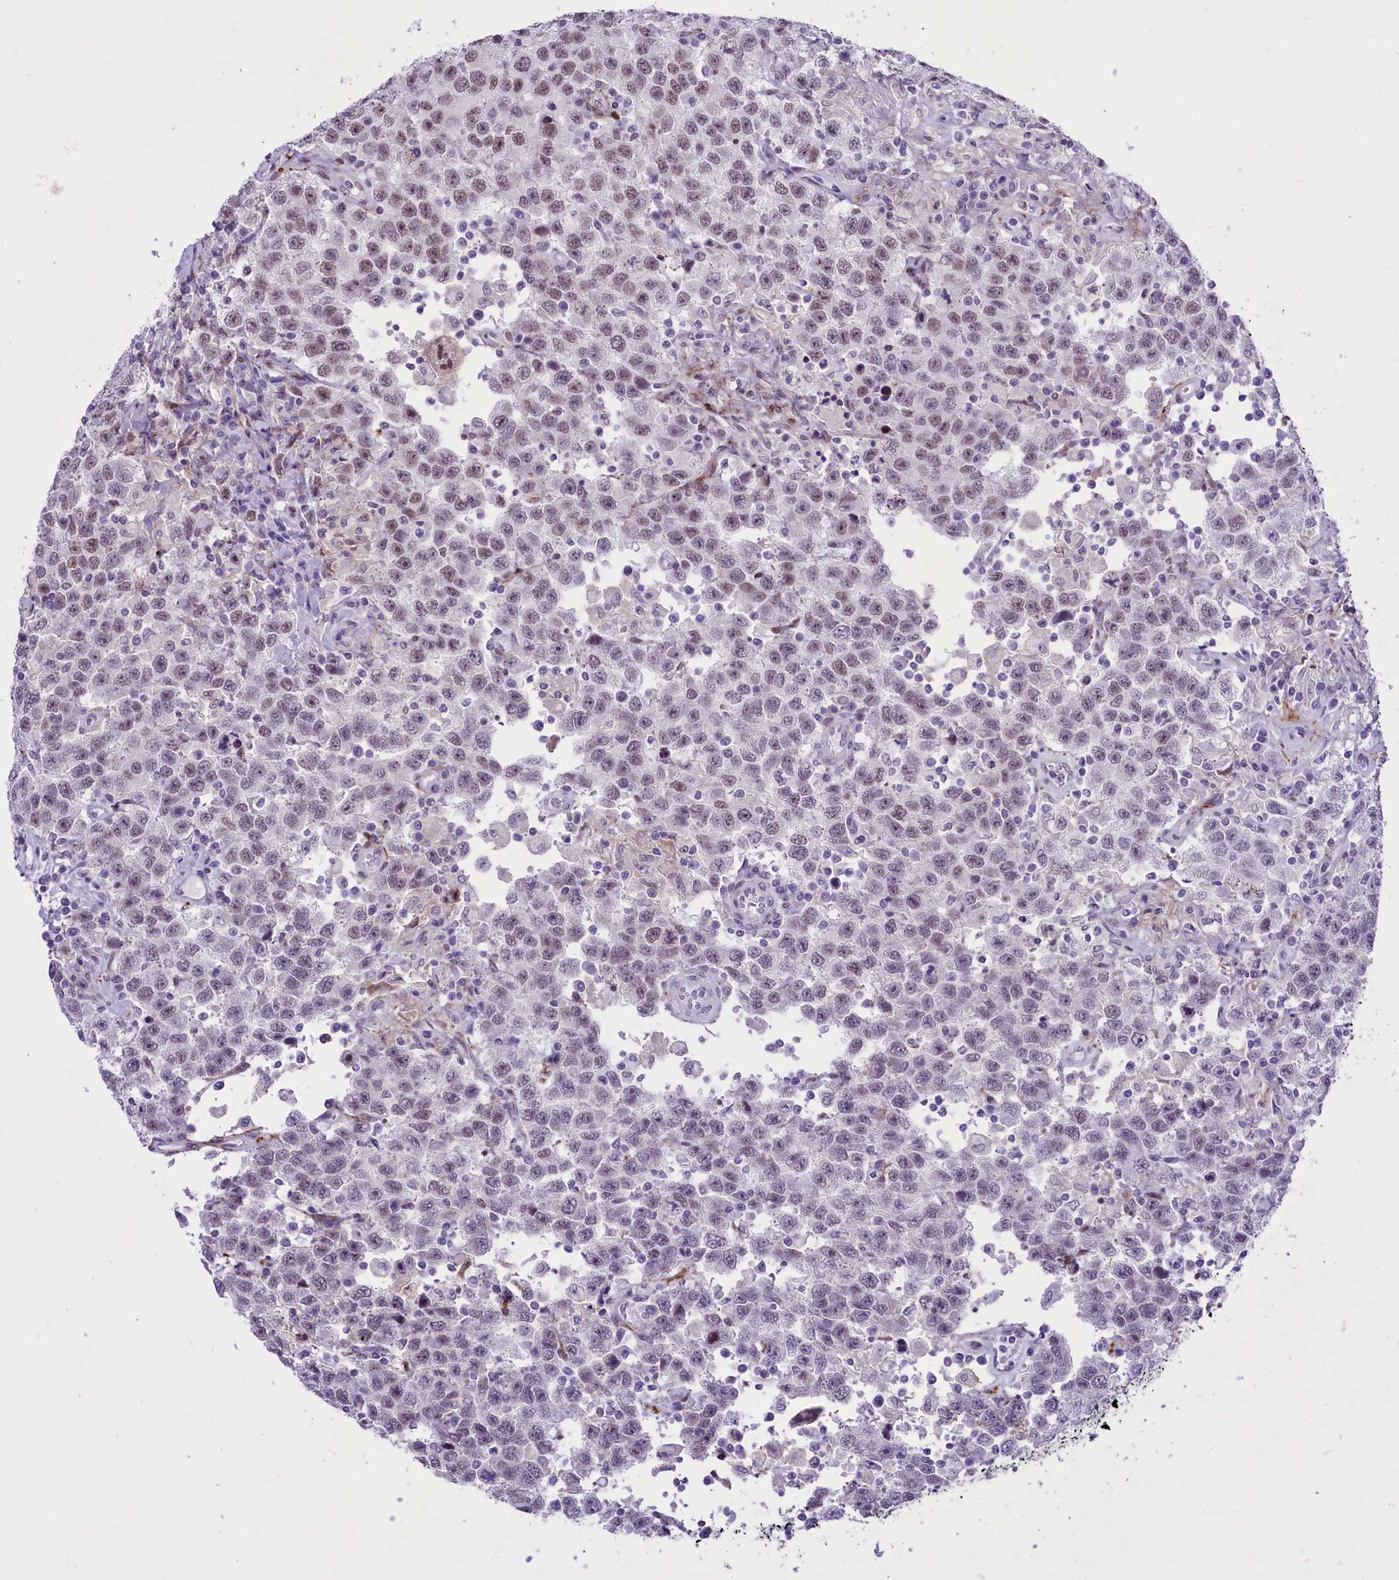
{"staining": {"intensity": "weak", "quantity": "25%-75%", "location": "nuclear"}, "tissue": "testis cancer", "cell_type": "Tumor cells", "image_type": "cancer", "snomed": [{"axis": "morphology", "description": "Seminoma, NOS"}, {"axis": "topography", "description": "Testis"}], "caption": "This is an image of immunohistochemistry (IHC) staining of testis cancer (seminoma), which shows weak positivity in the nuclear of tumor cells.", "gene": "RPS6KB1", "patient": {"sex": "male", "age": 41}}